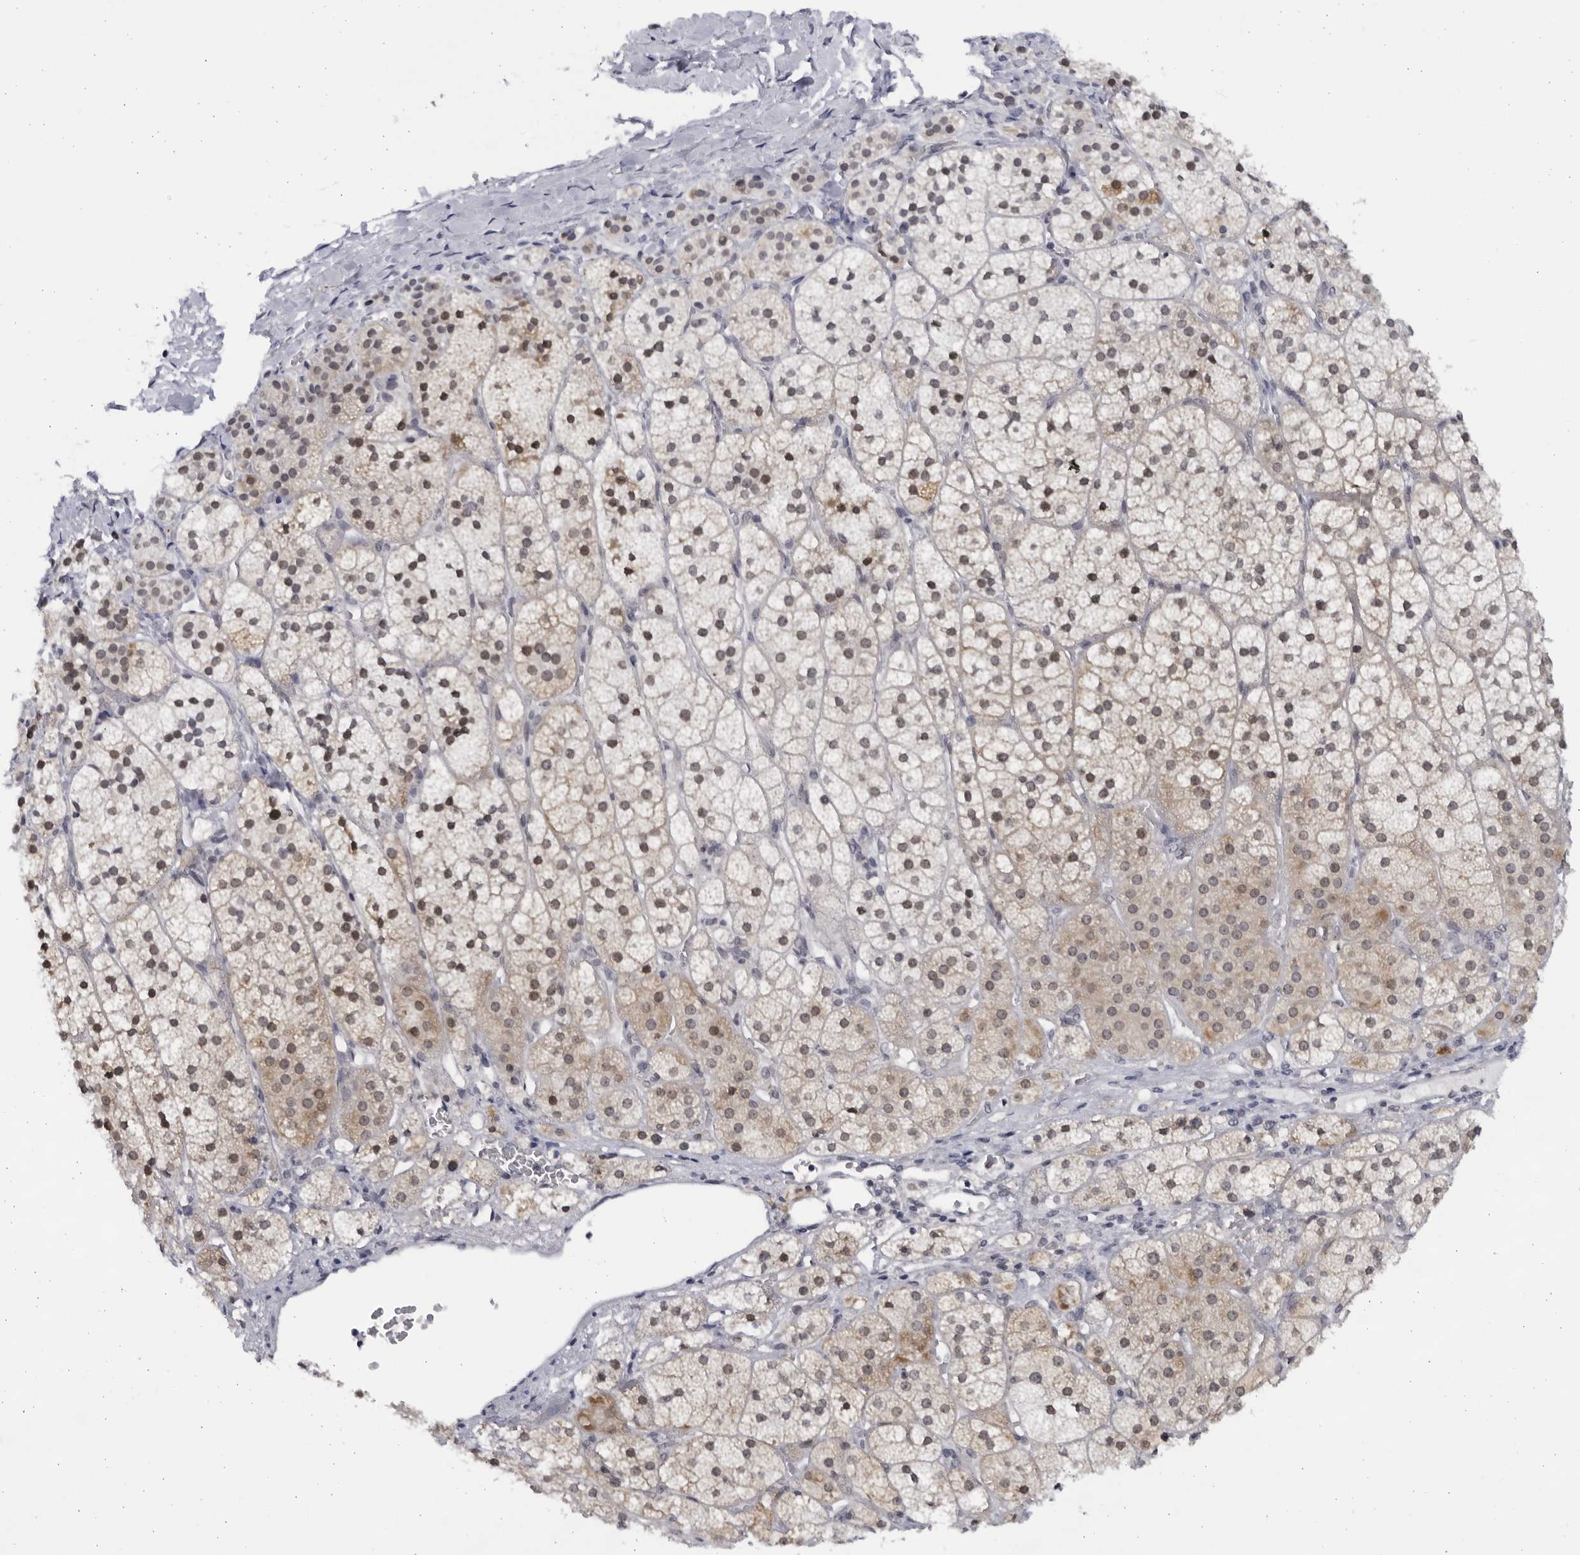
{"staining": {"intensity": "weak", "quantity": ">75%", "location": "cytoplasmic/membranous,nuclear"}, "tissue": "adrenal gland", "cell_type": "Glandular cells", "image_type": "normal", "snomed": [{"axis": "morphology", "description": "Normal tissue, NOS"}, {"axis": "topography", "description": "Adrenal gland"}], "caption": "Benign adrenal gland exhibits weak cytoplasmic/membranous,nuclear staining in approximately >75% of glandular cells.", "gene": "SLC25A22", "patient": {"sex": "female", "age": 44}}